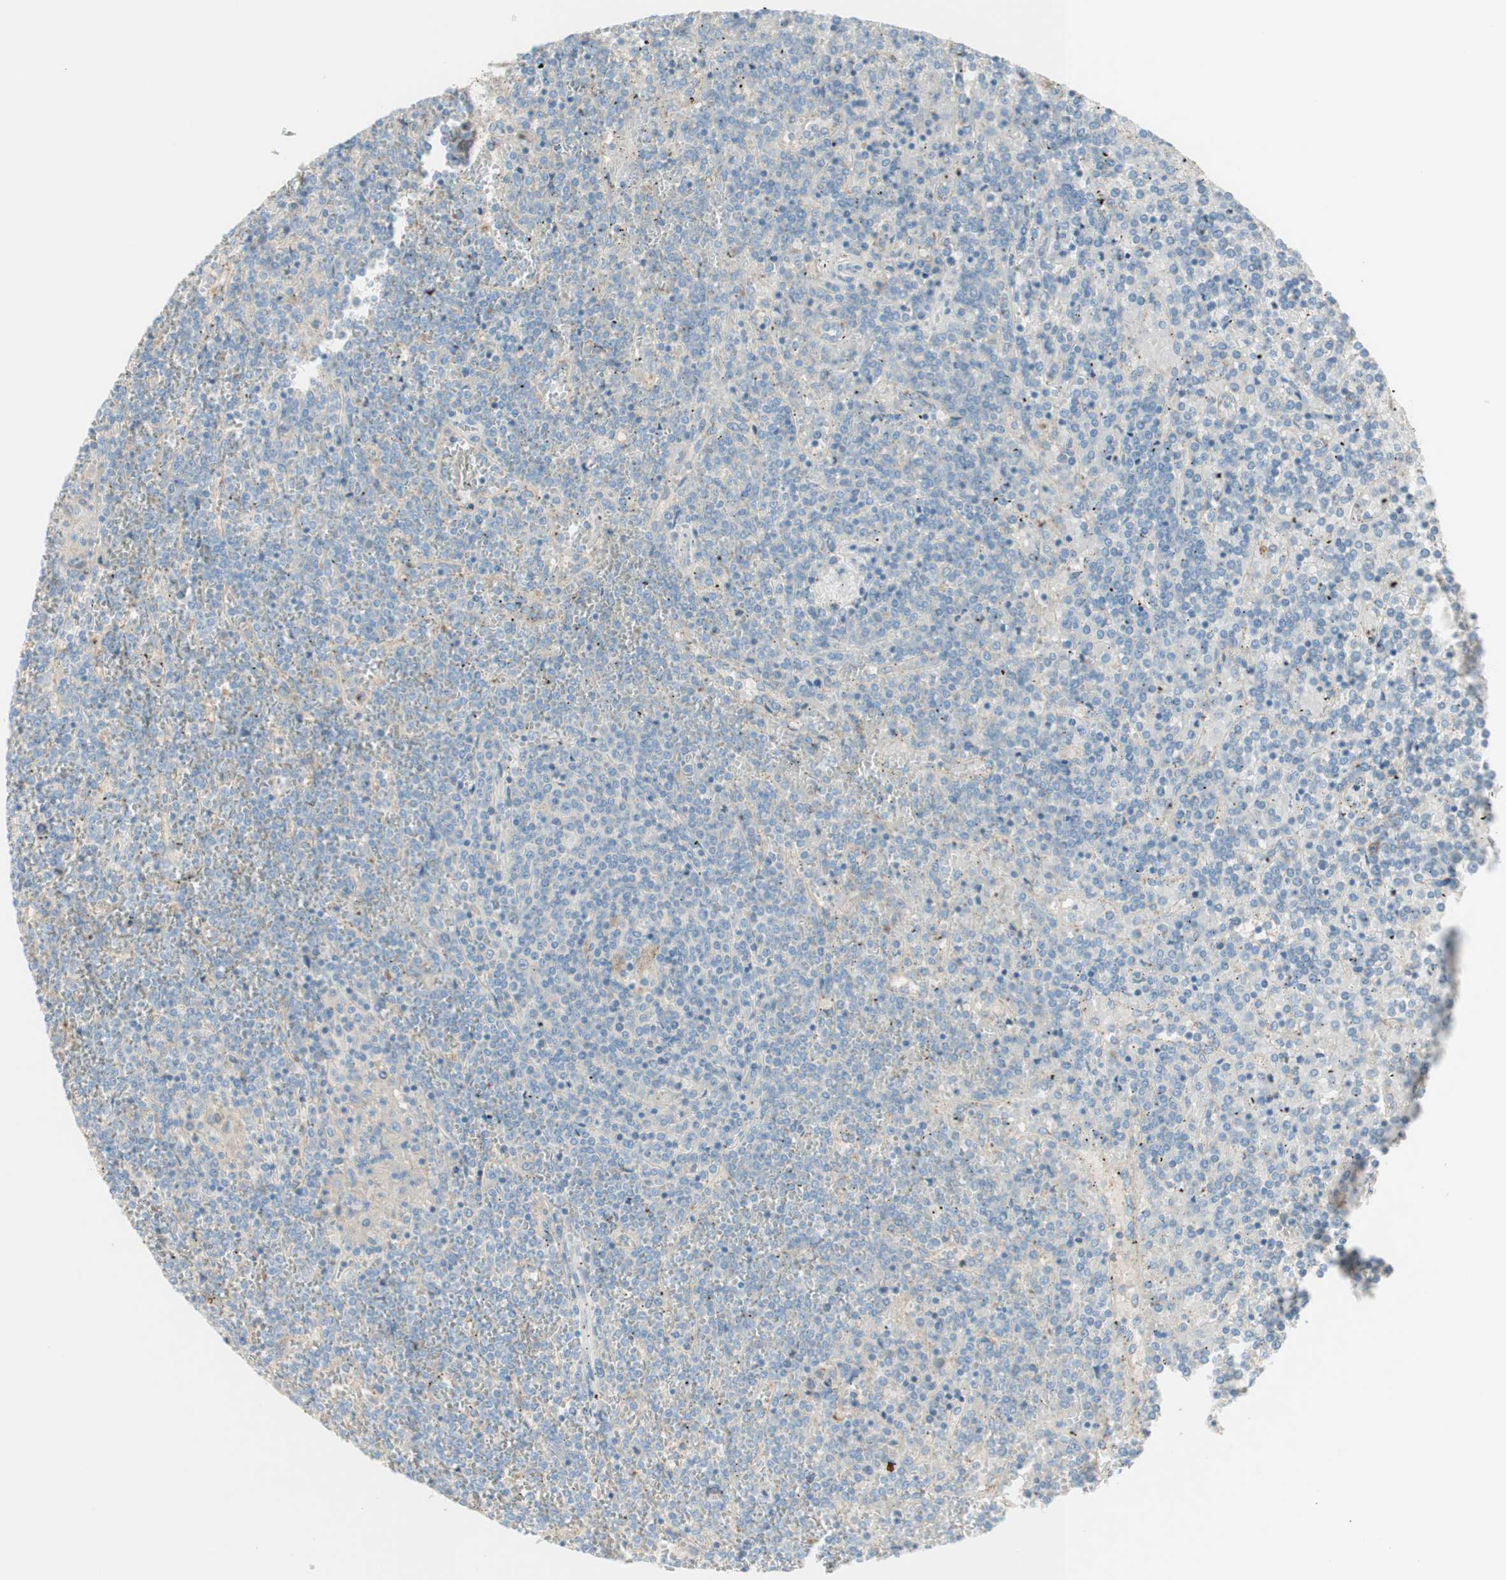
{"staining": {"intensity": "negative", "quantity": "none", "location": "none"}, "tissue": "lymphoma", "cell_type": "Tumor cells", "image_type": "cancer", "snomed": [{"axis": "morphology", "description": "Malignant lymphoma, non-Hodgkin's type, Low grade"}, {"axis": "topography", "description": "Spleen"}], "caption": "There is no significant expression in tumor cells of lymphoma. (Stains: DAB (3,3'-diaminobenzidine) IHC with hematoxylin counter stain, Microscopy: brightfield microscopy at high magnification).", "gene": "KNG1", "patient": {"sex": "female", "age": 19}}